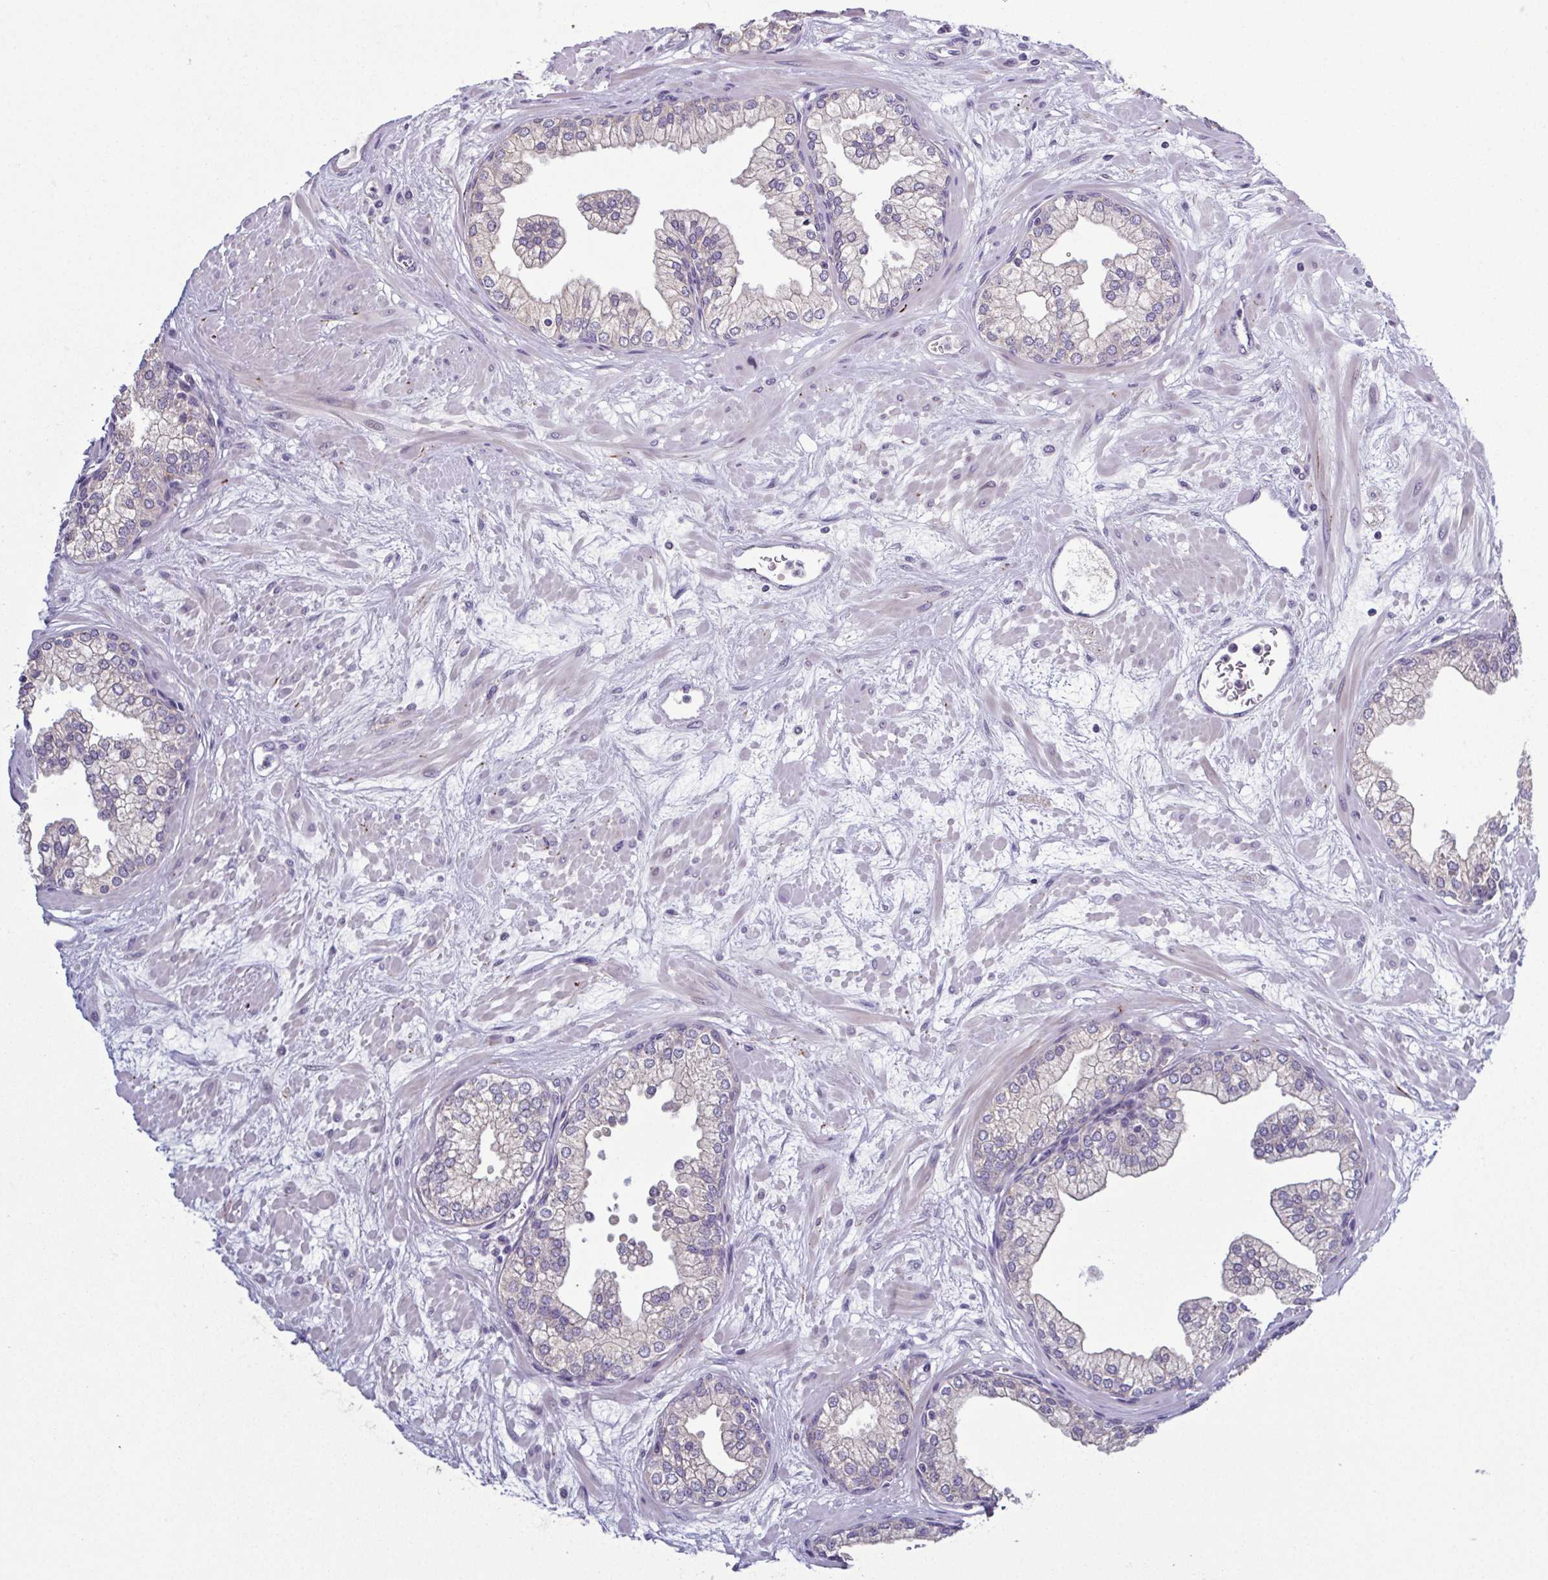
{"staining": {"intensity": "negative", "quantity": "none", "location": "none"}, "tissue": "prostate", "cell_type": "Glandular cells", "image_type": "normal", "snomed": [{"axis": "morphology", "description": "Normal tissue, NOS"}, {"axis": "topography", "description": "Prostate"}, {"axis": "topography", "description": "Peripheral nerve tissue"}], "caption": "Immunohistochemistry of benign prostate demonstrates no staining in glandular cells. (Stains: DAB IHC with hematoxylin counter stain, Microscopy: brightfield microscopy at high magnification).", "gene": "ODF1", "patient": {"sex": "male", "age": 61}}